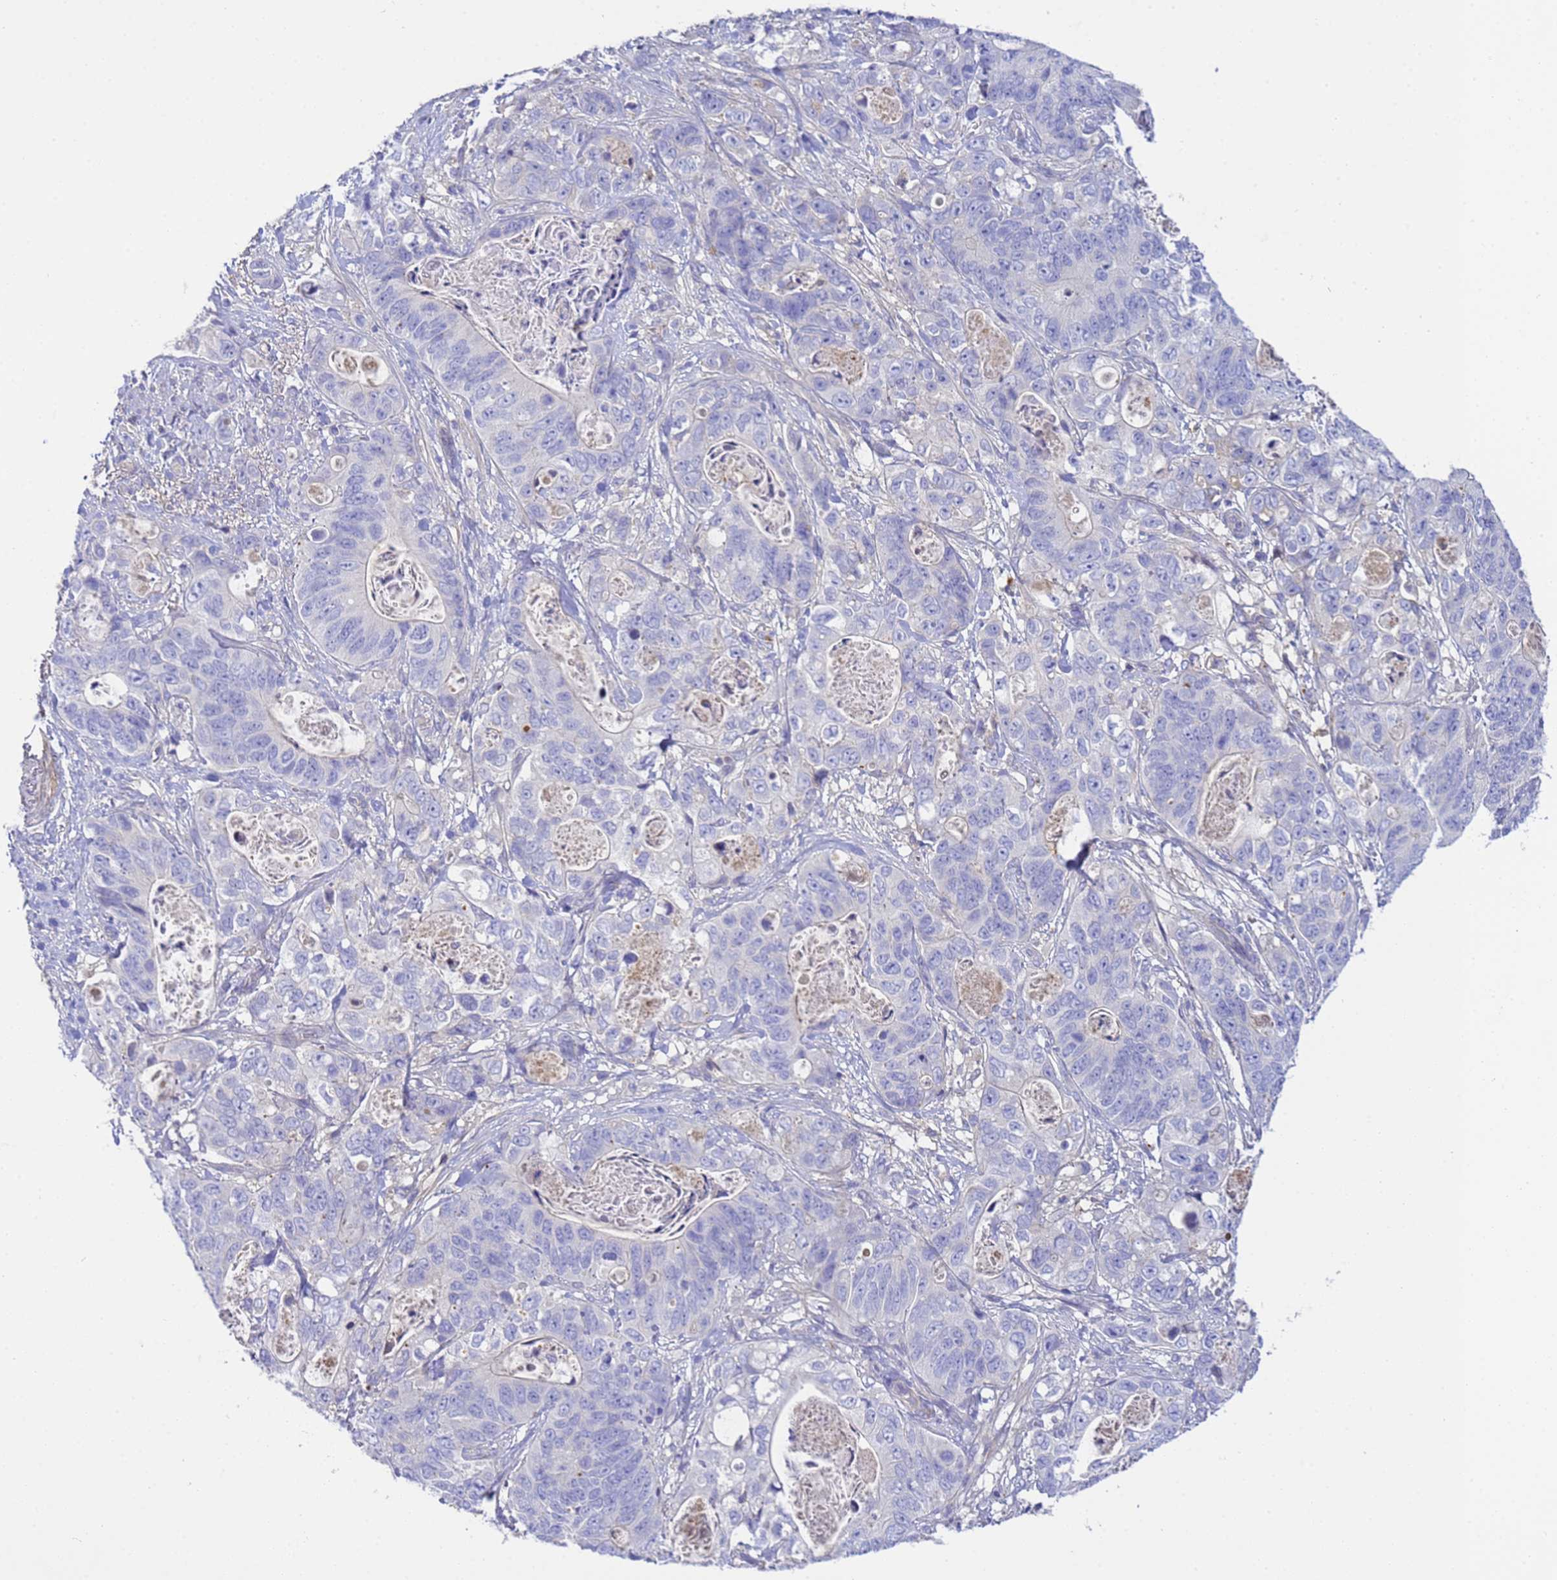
{"staining": {"intensity": "negative", "quantity": "none", "location": "none"}, "tissue": "stomach cancer", "cell_type": "Tumor cells", "image_type": "cancer", "snomed": [{"axis": "morphology", "description": "Normal tissue, NOS"}, {"axis": "morphology", "description": "Adenocarcinoma, NOS"}, {"axis": "topography", "description": "Stomach"}], "caption": "A high-resolution histopathology image shows immunohistochemistry staining of stomach adenocarcinoma, which shows no significant expression in tumor cells.", "gene": "TBCD", "patient": {"sex": "female", "age": 89}}